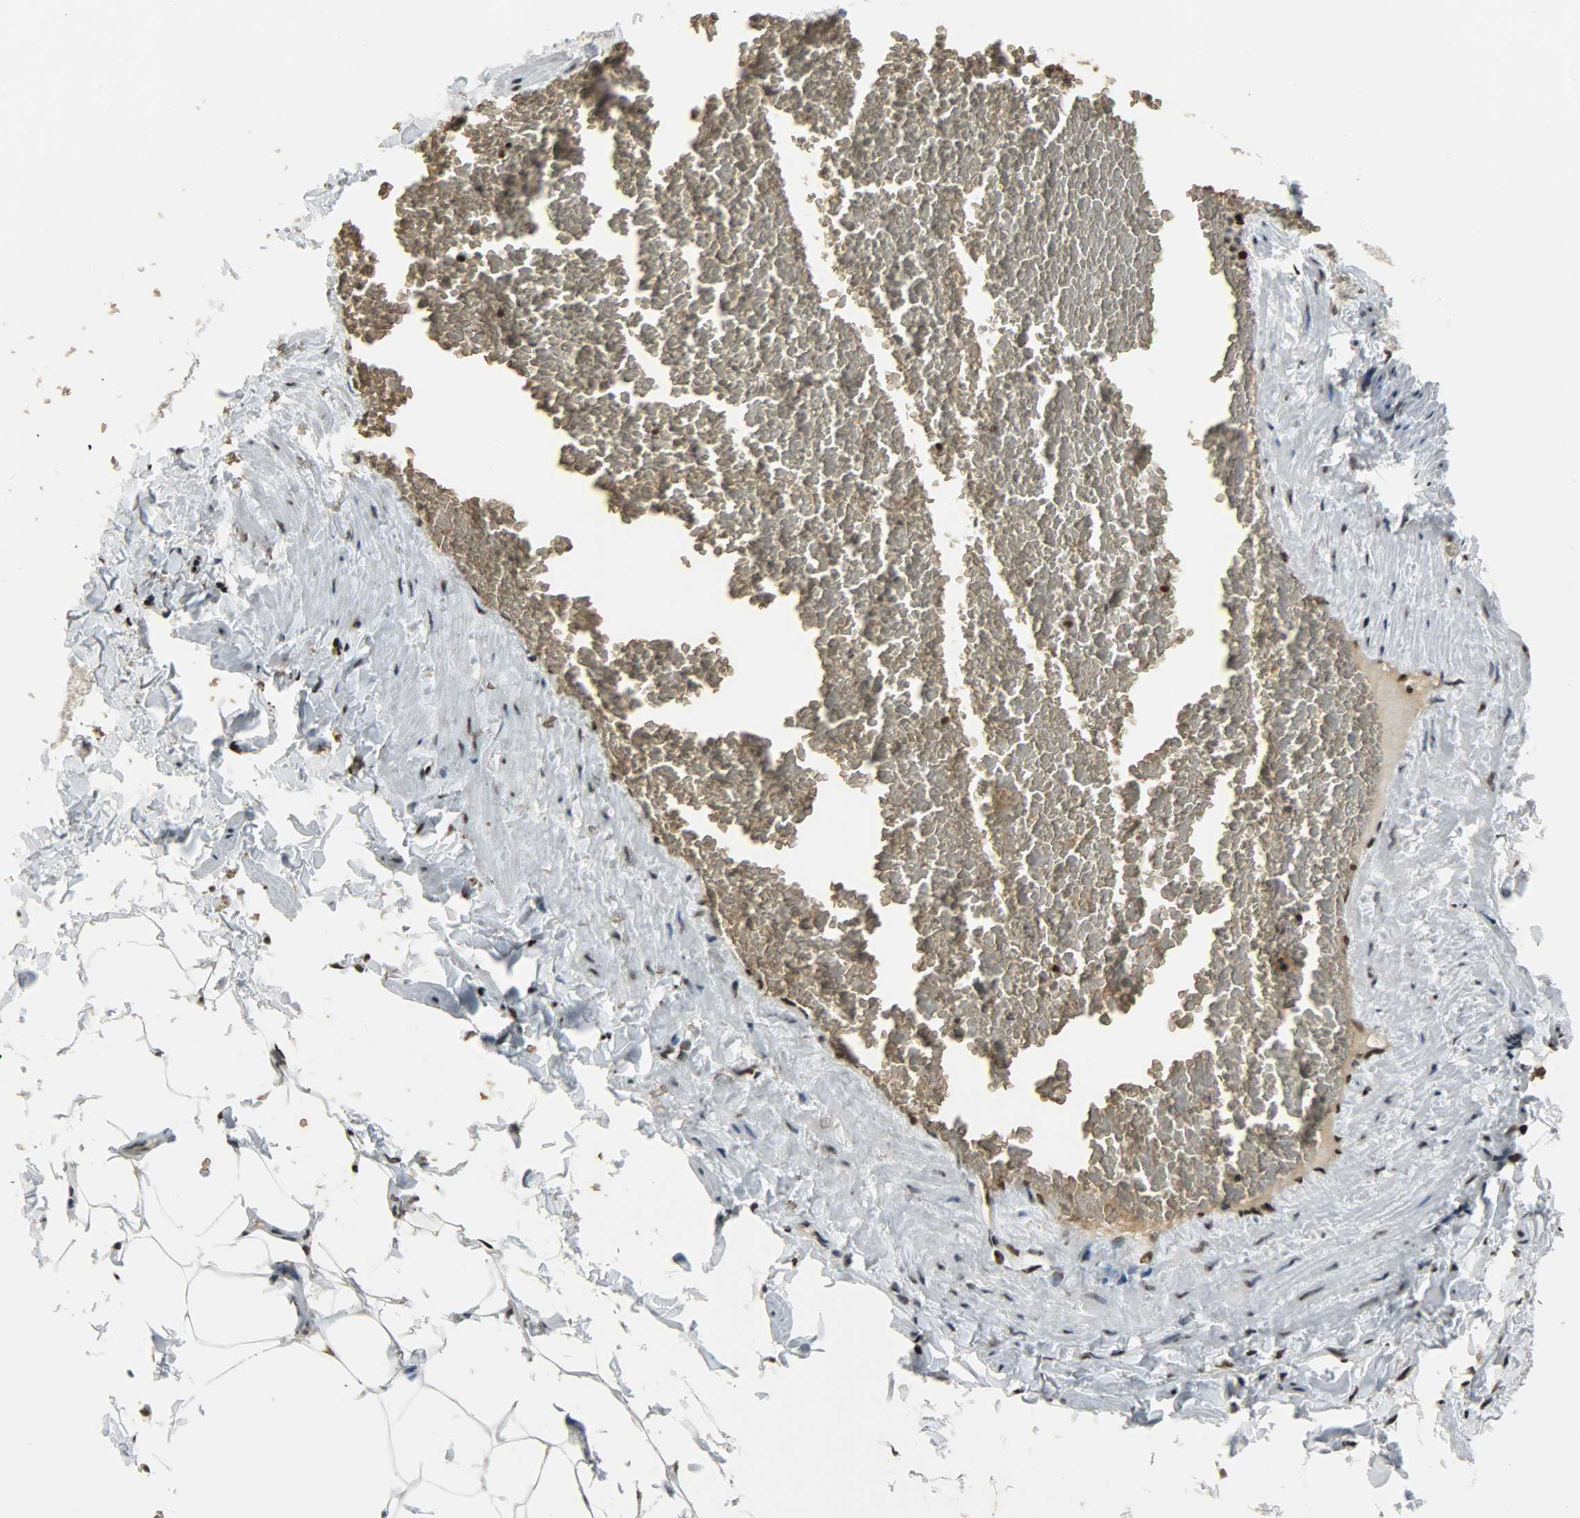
{"staining": {"intensity": "moderate", "quantity": ">75%", "location": "nuclear"}, "tissue": "adipose tissue", "cell_type": "Adipocytes", "image_type": "normal", "snomed": [{"axis": "morphology", "description": "Normal tissue, NOS"}, {"axis": "topography", "description": "Vascular tissue"}], "caption": "High-power microscopy captured an immunohistochemistry (IHC) histopathology image of benign adipose tissue, revealing moderate nuclear positivity in about >75% of adipocytes.", "gene": "SNAI1", "patient": {"sex": "male", "age": 41}}